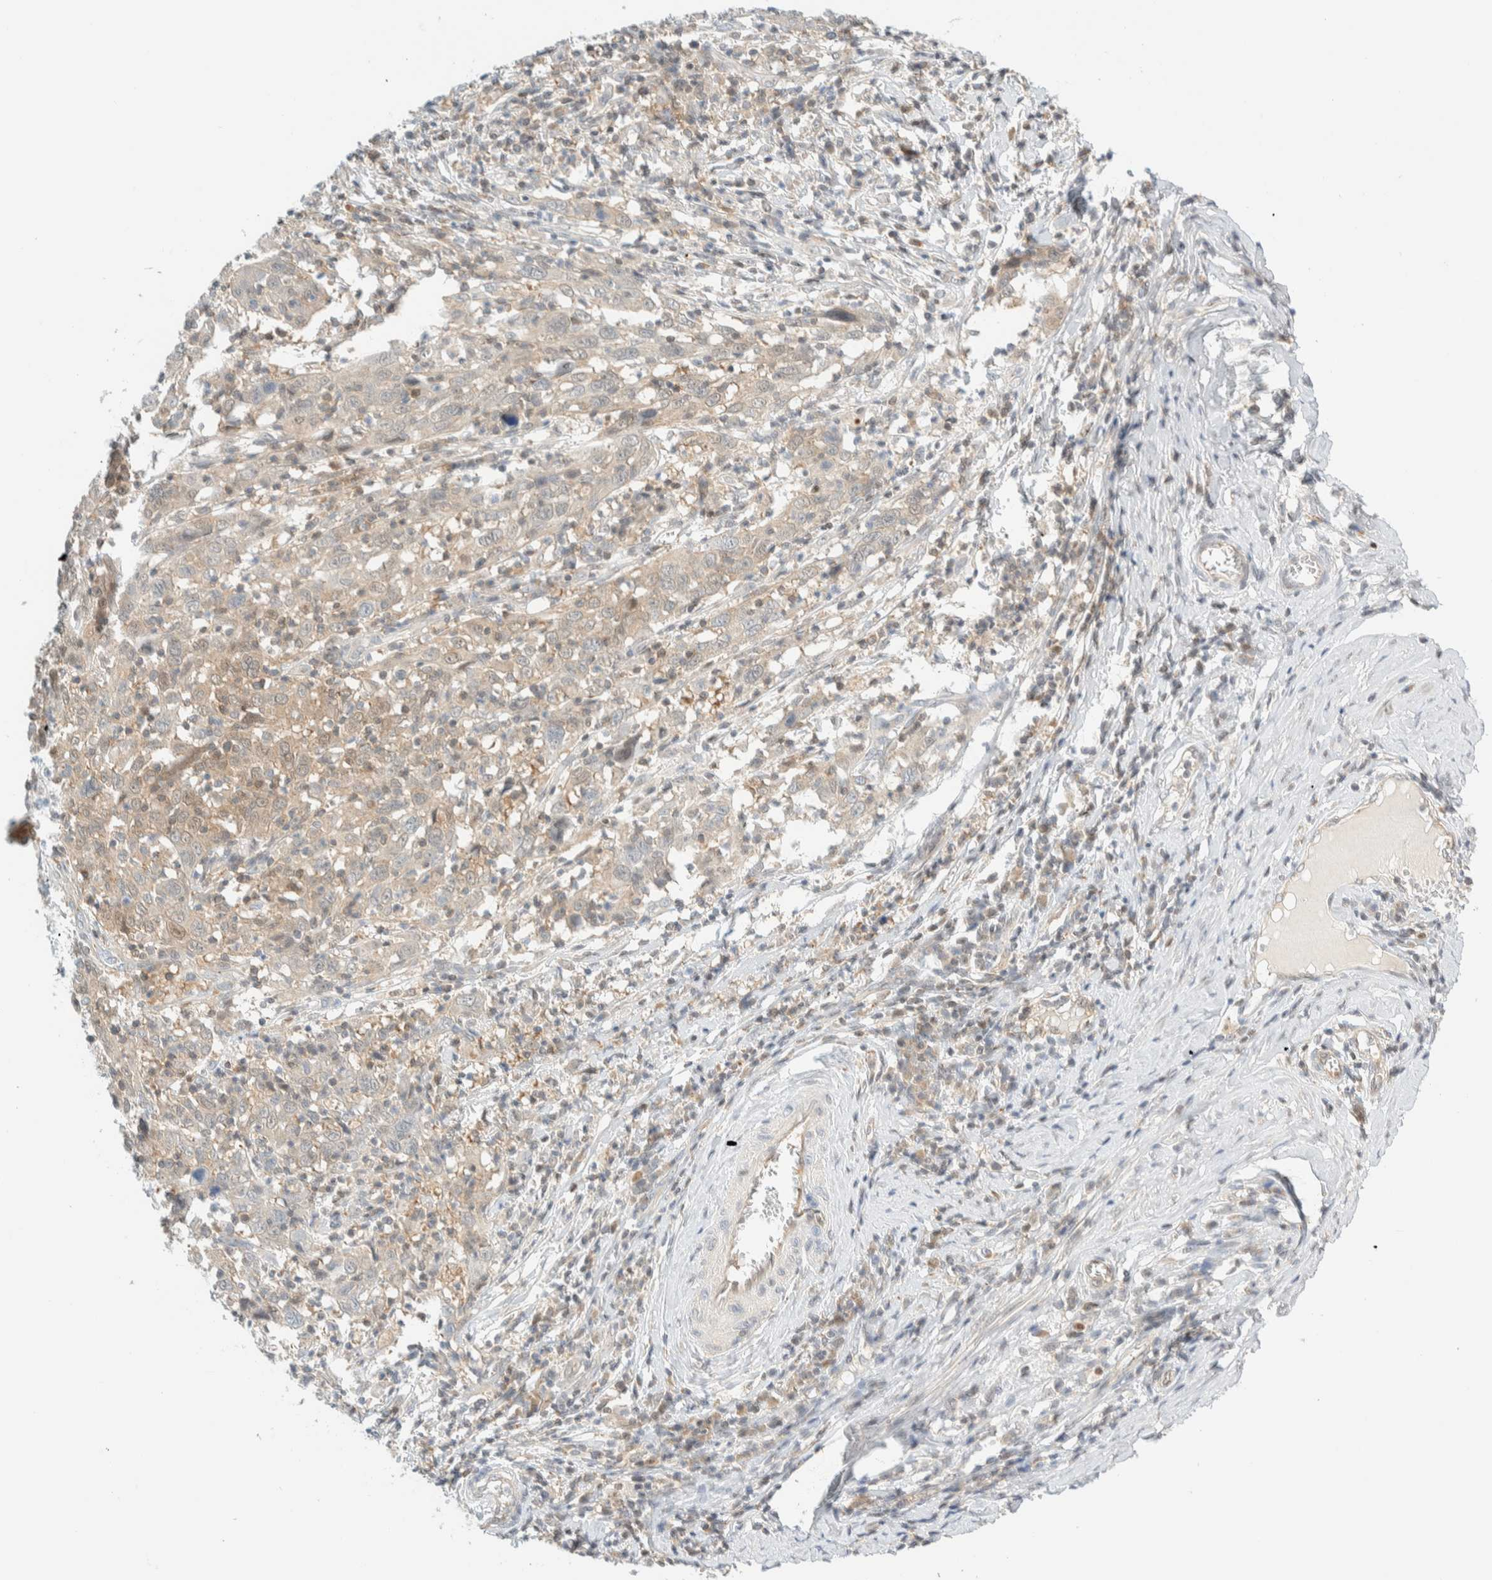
{"staining": {"intensity": "weak", "quantity": "25%-75%", "location": "cytoplasmic/membranous"}, "tissue": "cervical cancer", "cell_type": "Tumor cells", "image_type": "cancer", "snomed": [{"axis": "morphology", "description": "Squamous cell carcinoma, NOS"}, {"axis": "topography", "description": "Cervix"}], "caption": "There is low levels of weak cytoplasmic/membranous positivity in tumor cells of cervical cancer, as demonstrated by immunohistochemical staining (brown color).", "gene": "PCYT2", "patient": {"sex": "female", "age": 46}}